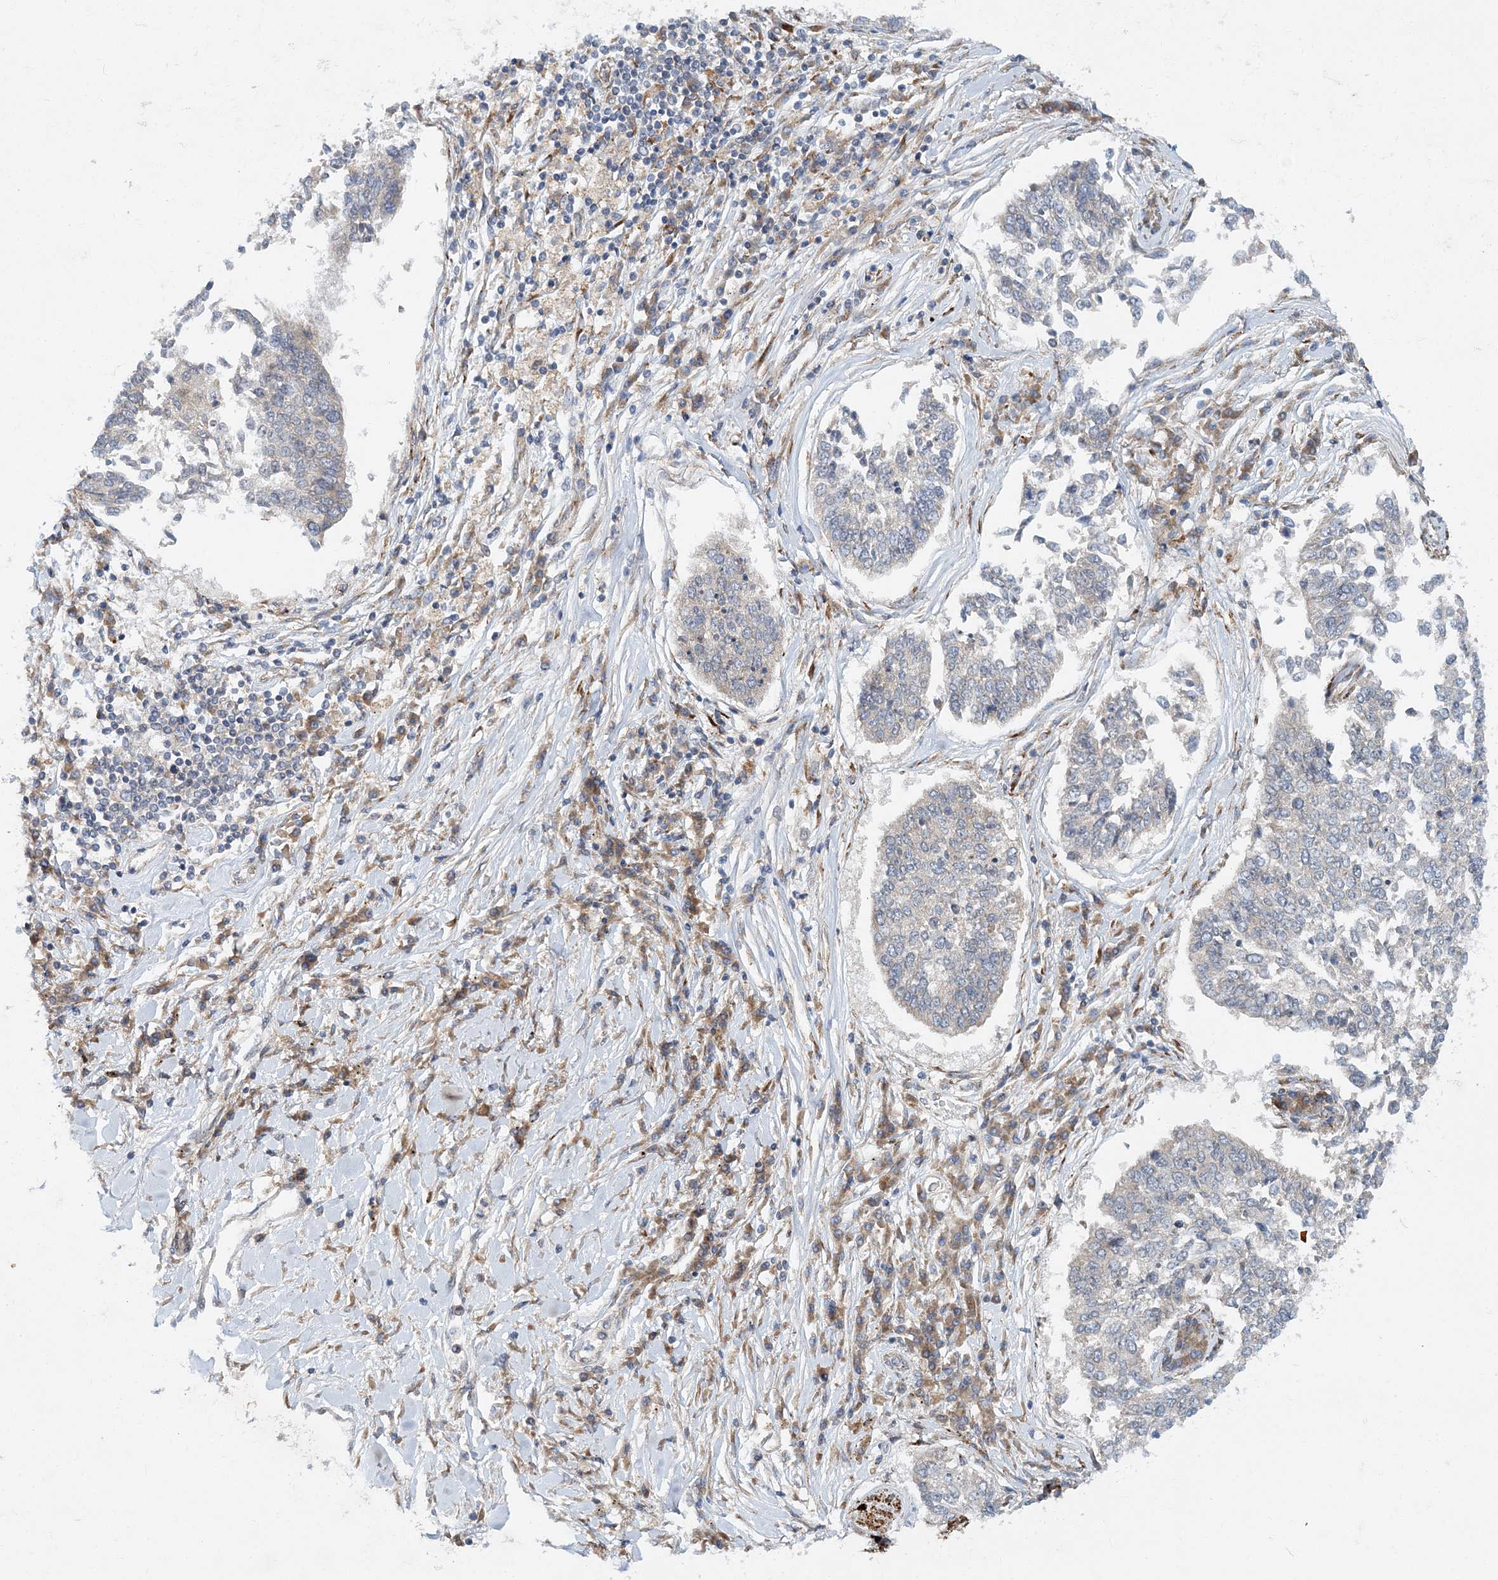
{"staining": {"intensity": "negative", "quantity": "none", "location": "none"}, "tissue": "lung cancer", "cell_type": "Tumor cells", "image_type": "cancer", "snomed": [{"axis": "morphology", "description": "Normal tissue, NOS"}, {"axis": "morphology", "description": "Squamous cell carcinoma, NOS"}, {"axis": "topography", "description": "Cartilage tissue"}, {"axis": "topography", "description": "Bronchus"}, {"axis": "topography", "description": "Lung"}, {"axis": "topography", "description": "Peripheral nerve tissue"}], "caption": "Tumor cells show no significant protein staining in lung cancer (squamous cell carcinoma).", "gene": "NBAS", "patient": {"sex": "female", "age": 49}}